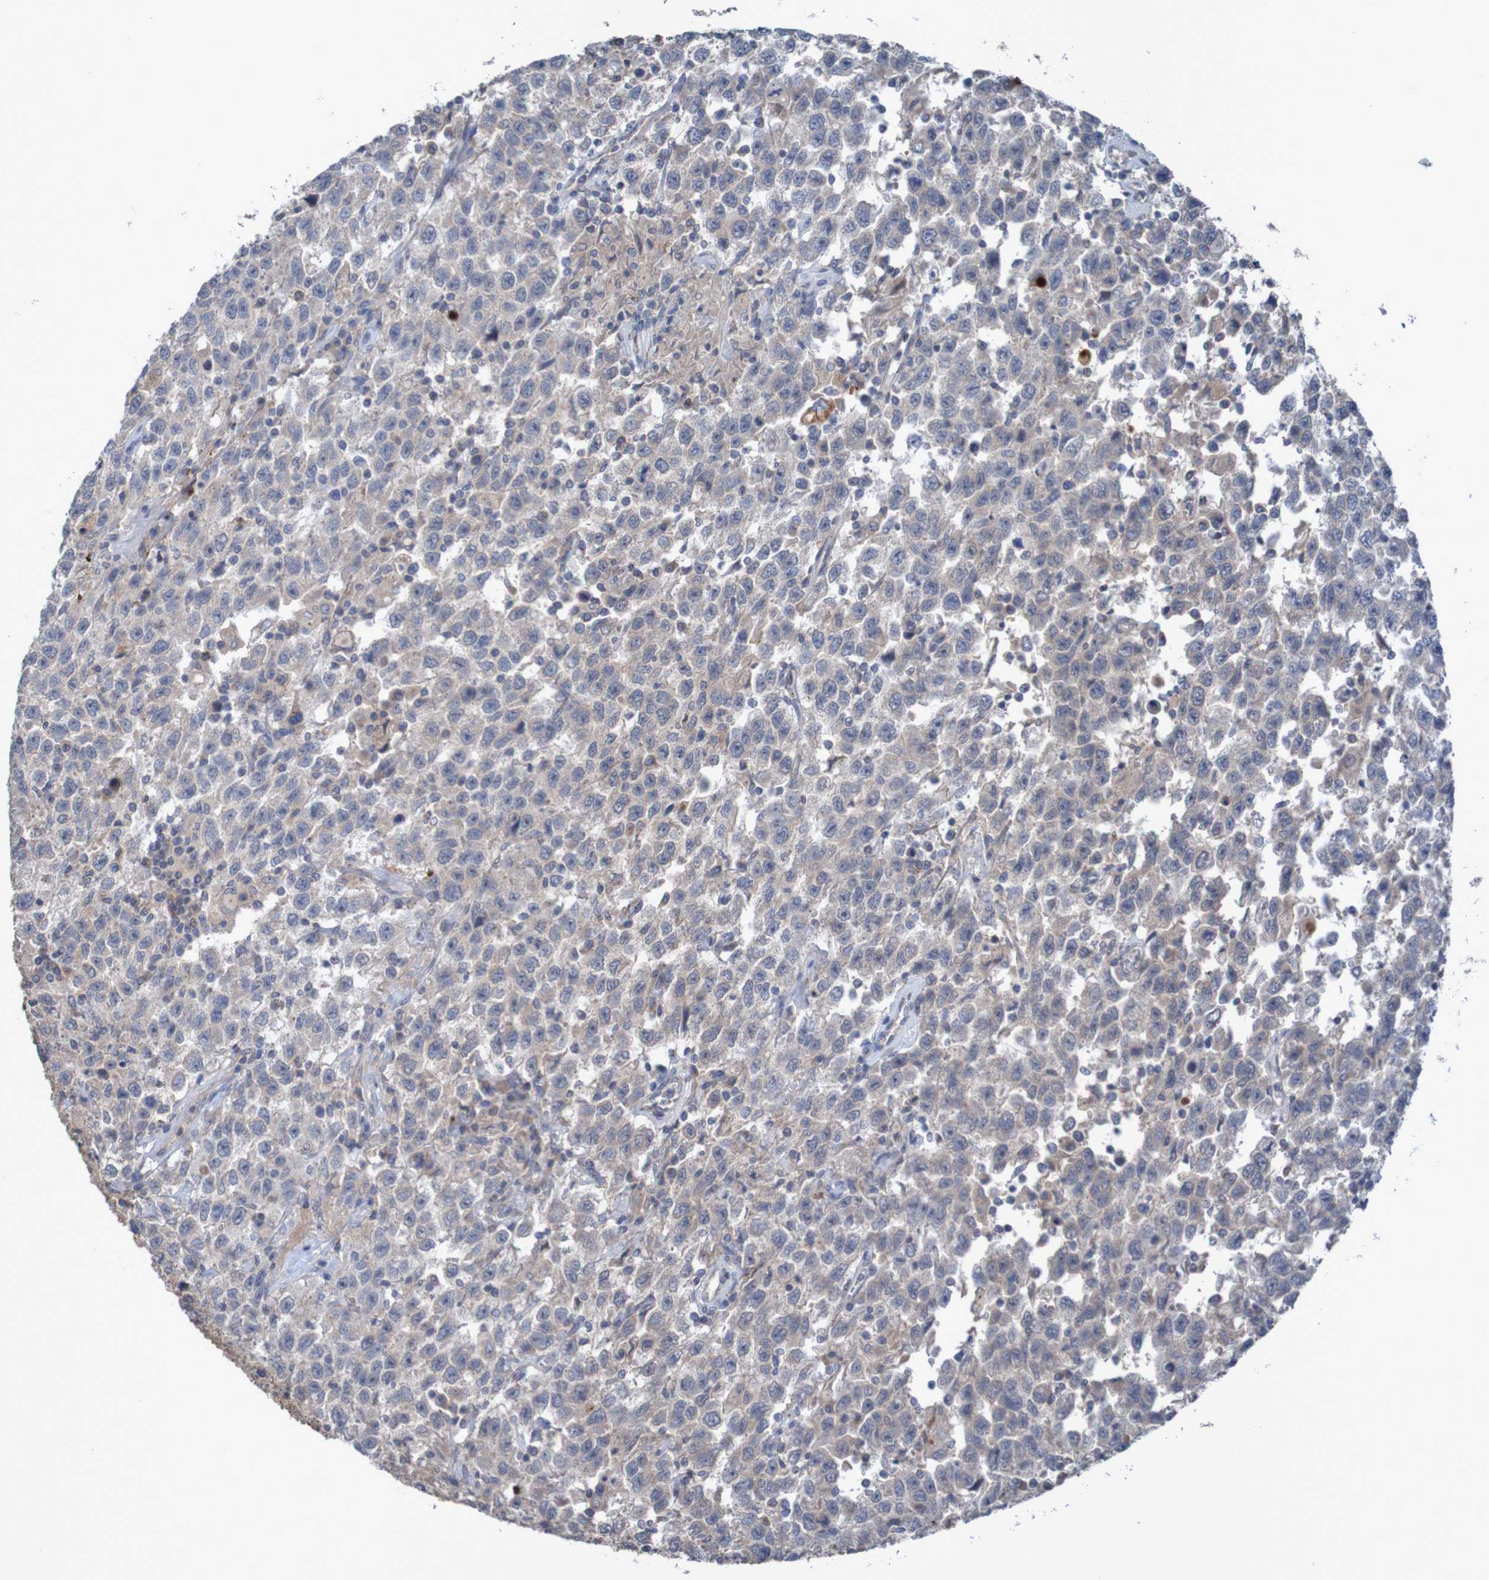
{"staining": {"intensity": "negative", "quantity": "none", "location": "none"}, "tissue": "testis cancer", "cell_type": "Tumor cells", "image_type": "cancer", "snomed": [{"axis": "morphology", "description": "Seminoma, NOS"}, {"axis": "topography", "description": "Testis"}], "caption": "A photomicrograph of human testis cancer is negative for staining in tumor cells.", "gene": "ANGPT4", "patient": {"sex": "male", "age": 41}}